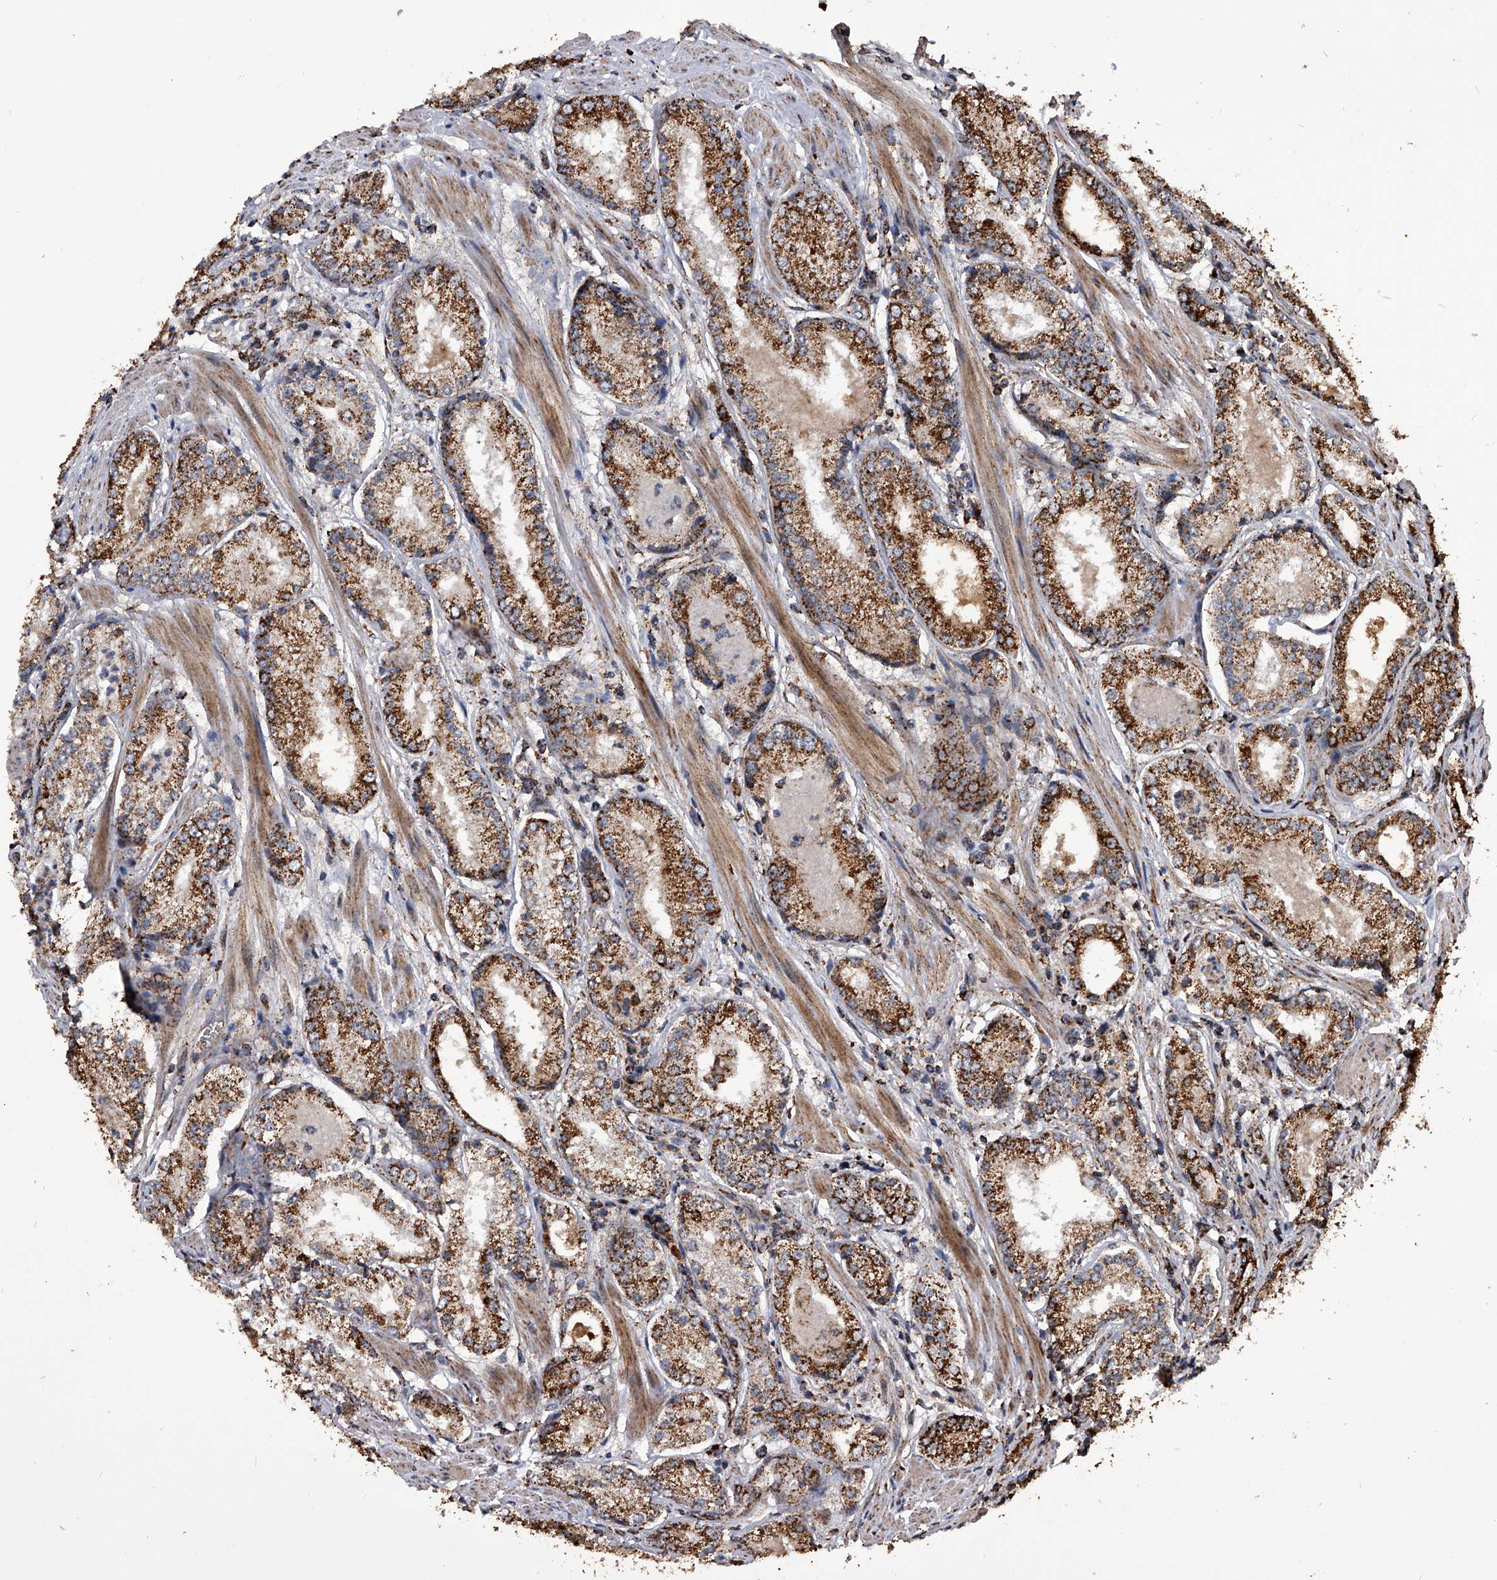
{"staining": {"intensity": "strong", "quantity": "25%-75%", "location": "cytoplasmic/membranous"}, "tissue": "prostate cancer", "cell_type": "Tumor cells", "image_type": "cancer", "snomed": [{"axis": "morphology", "description": "Adenocarcinoma, Low grade"}, {"axis": "topography", "description": "Prostate"}], "caption": "Immunohistochemistry (IHC) photomicrograph of neoplastic tissue: prostate low-grade adenocarcinoma stained using IHC demonstrates high levels of strong protein expression localized specifically in the cytoplasmic/membranous of tumor cells, appearing as a cytoplasmic/membranous brown color.", "gene": "SMPDL3A", "patient": {"sex": "male", "age": 54}}